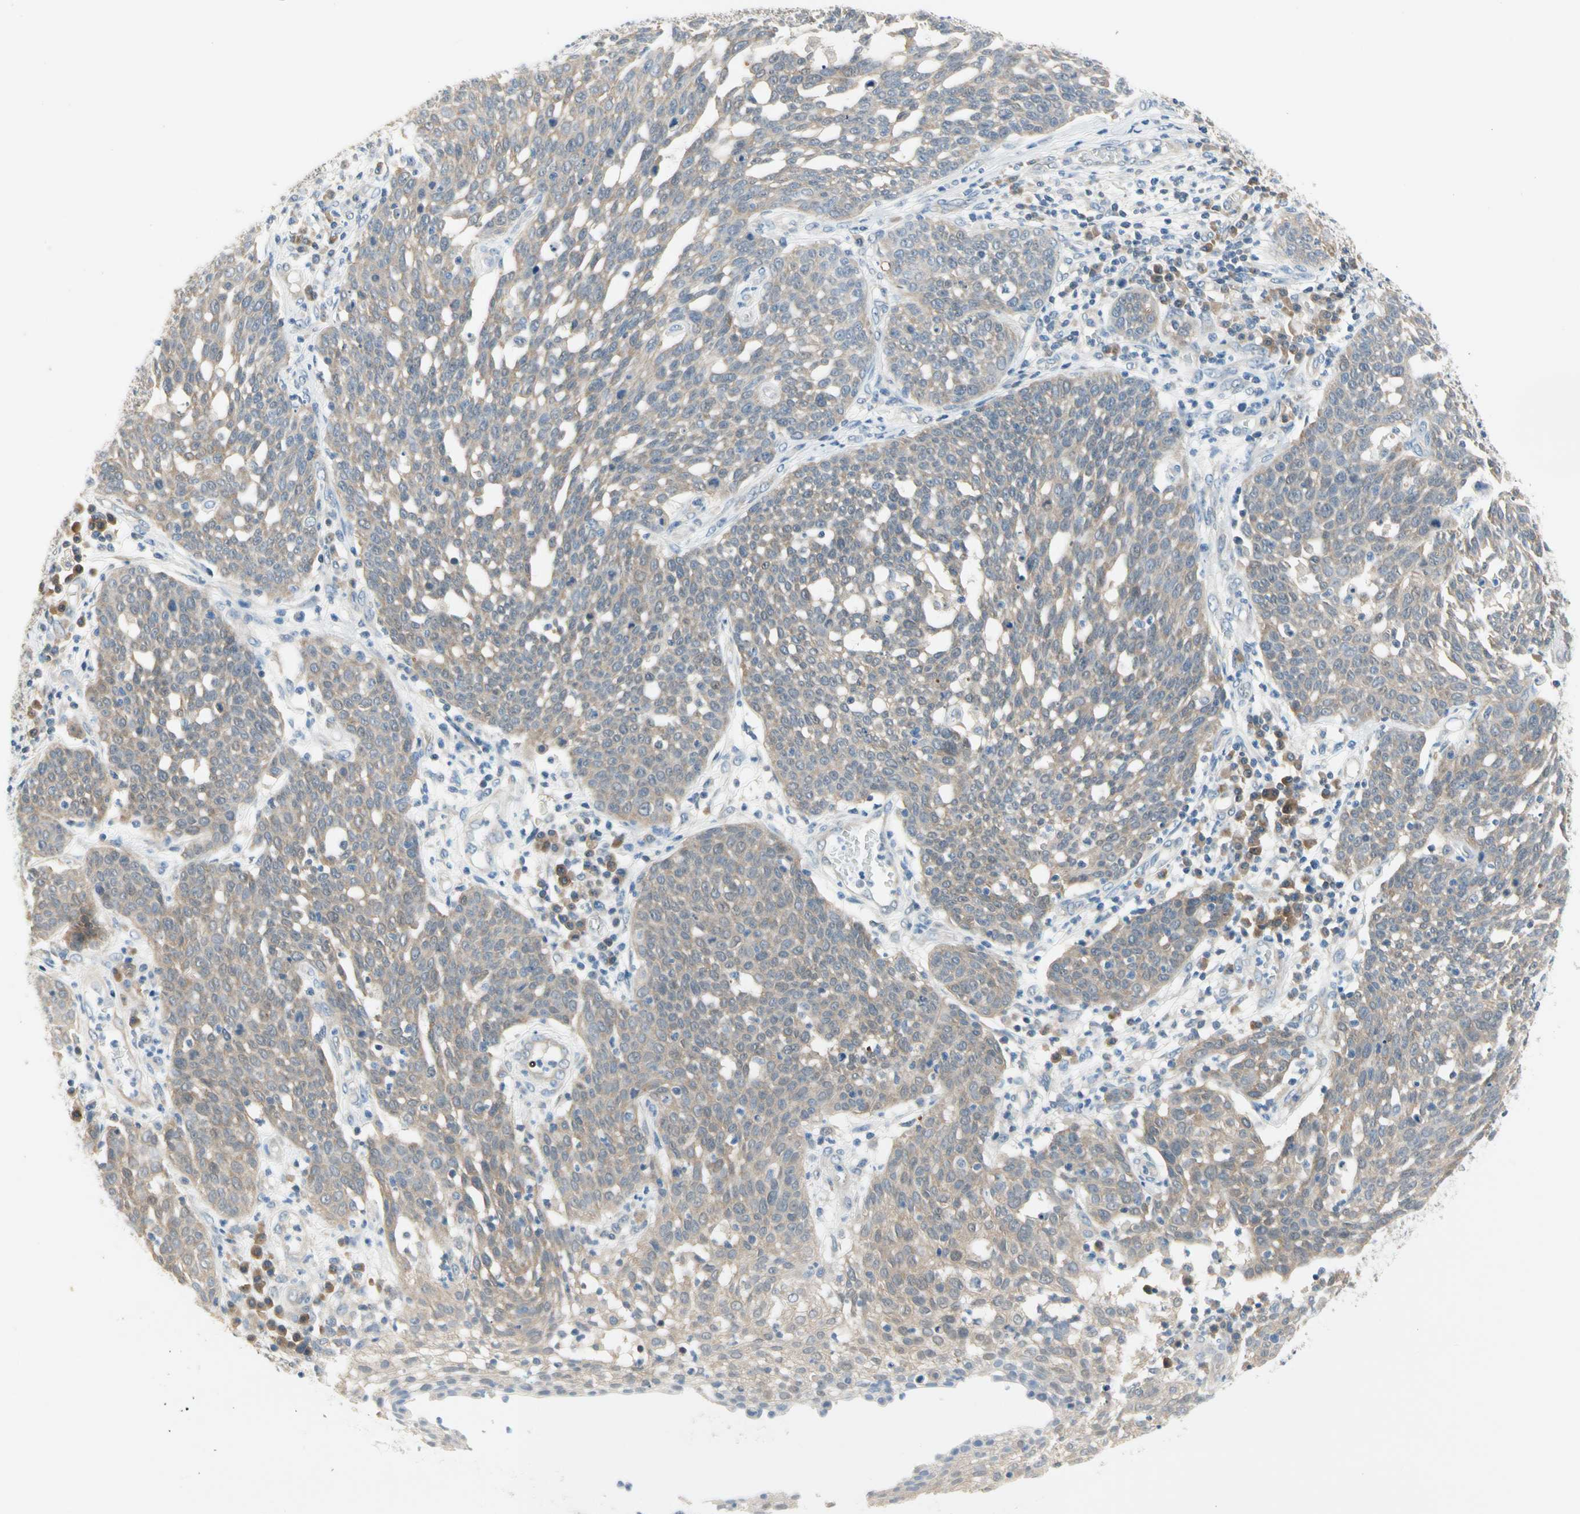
{"staining": {"intensity": "weak", "quantity": ">75%", "location": "cytoplasmic/membranous"}, "tissue": "cervical cancer", "cell_type": "Tumor cells", "image_type": "cancer", "snomed": [{"axis": "morphology", "description": "Squamous cell carcinoma, NOS"}, {"axis": "topography", "description": "Cervix"}], "caption": "DAB immunohistochemical staining of human cervical cancer (squamous cell carcinoma) demonstrates weak cytoplasmic/membranous protein positivity in about >75% of tumor cells. The staining is performed using DAB (3,3'-diaminobenzidine) brown chromogen to label protein expression. The nuclei are counter-stained blue using hematoxylin.", "gene": "MPI", "patient": {"sex": "female", "age": 34}}